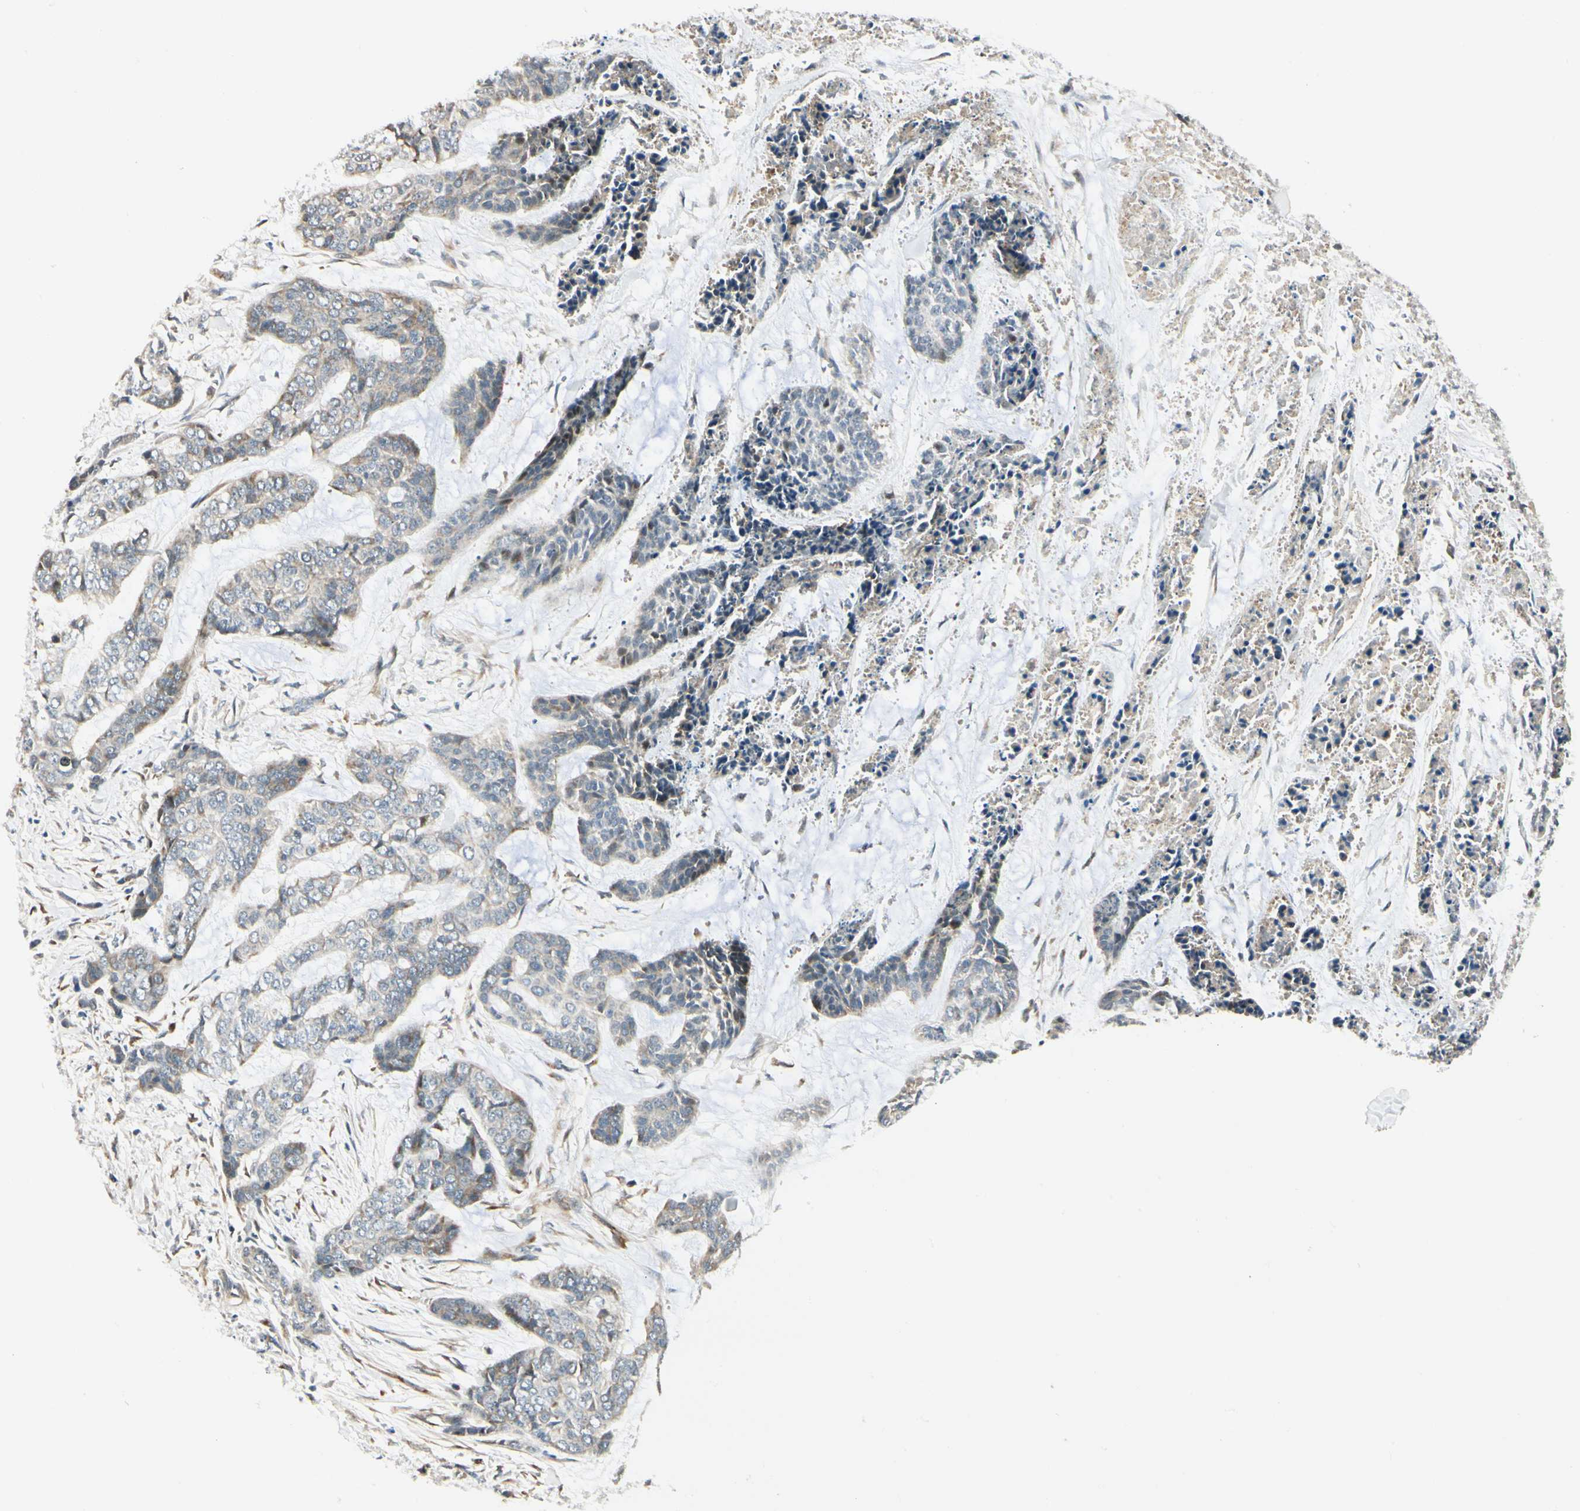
{"staining": {"intensity": "weak", "quantity": ">75%", "location": "cytoplasmic/membranous"}, "tissue": "skin cancer", "cell_type": "Tumor cells", "image_type": "cancer", "snomed": [{"axis": "morphology", "description": "Basal cell carcinoma"}, {"axis": "topography", "description": "Skin"}], "caption": "Skin basal cell carcinoma tissue demonstrates weak cytoplasmic/membranous expression in about >75% of tumor cells (DAB (3,3'-diaminobenzidine) = brown stain, brightfield microscopy at high magnification).", "gene": "P4HA3", "patient": {"sex": "female", "age": 64}}